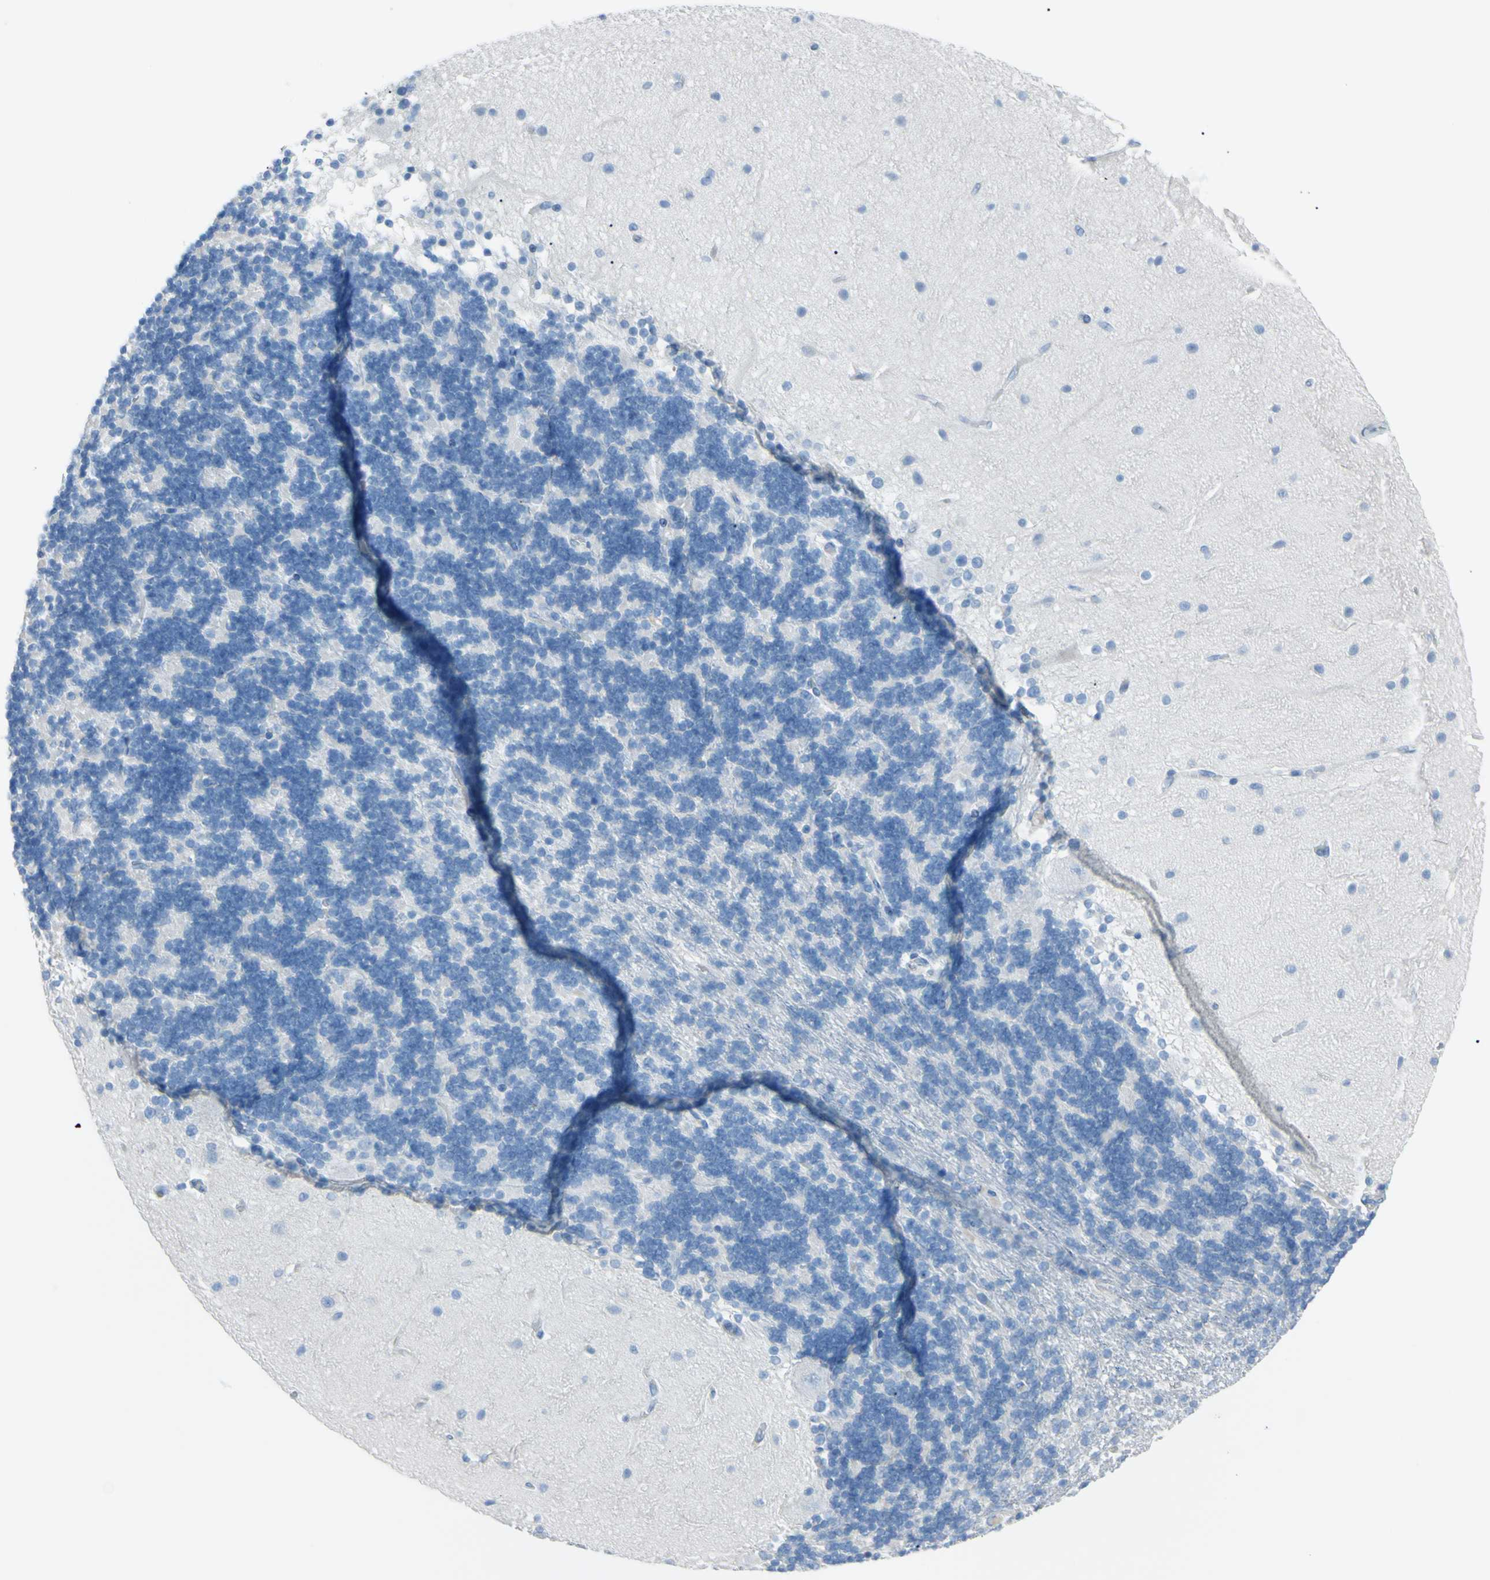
{"staining": {"intensity": "negative", "quantity": "none", "location": "none"}, "tissue": "cerebellum", "cell_type": "Cells in granular layer", "image_type": "normal", "snomed": [{"axis": "morphology", "description": "Normal tissue, NOS"}, {"axis": "topography", "description": "Cerebellum"}], "caption": "High power microscopy histopathology image of an IHC photomicrograph of unremarkable cerebellum, revealing no significant expression in cells in granular layer.", "gene": "TFPI2", "patient": {"sex": "female", "age": 54}}